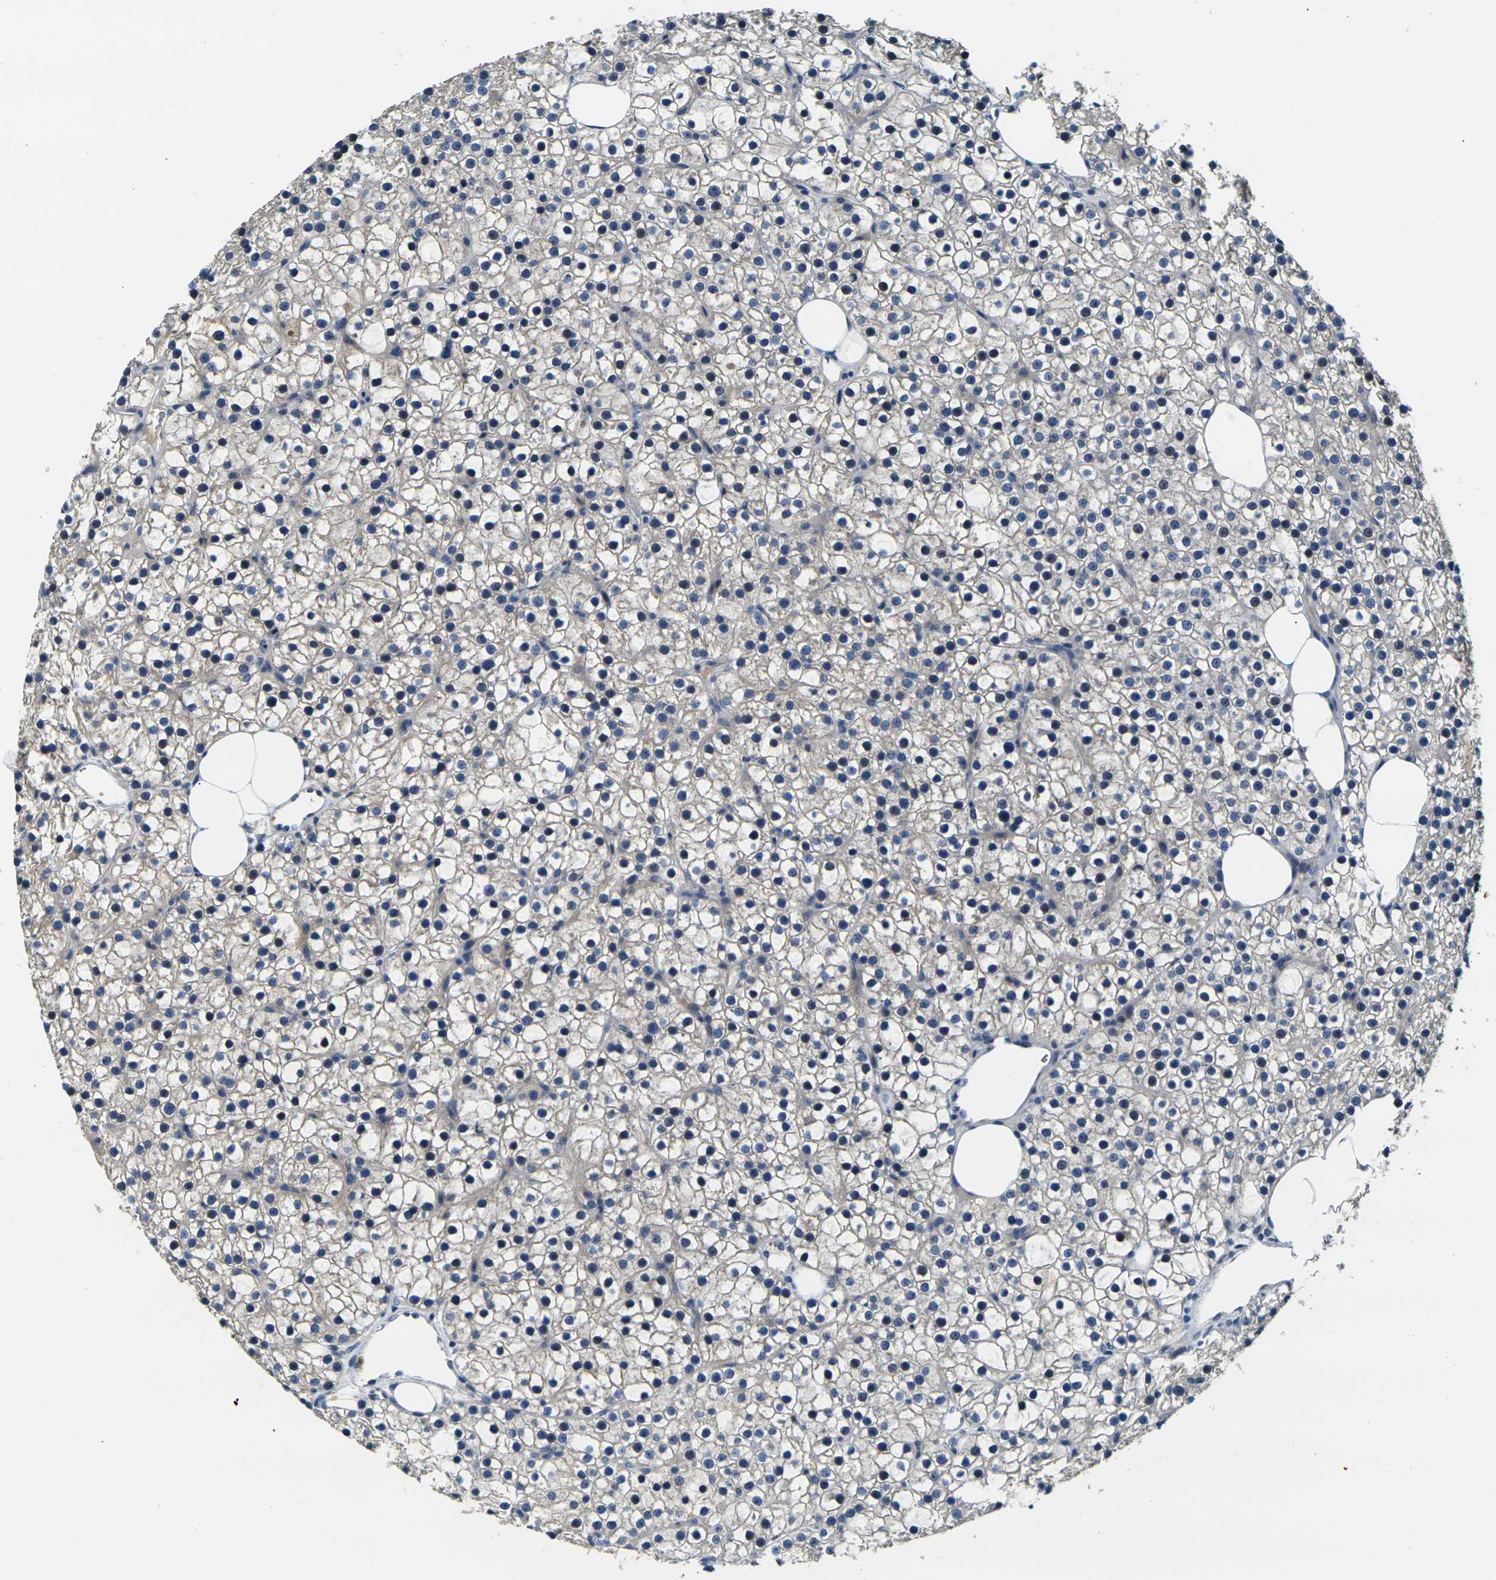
{"staining": {"intensity": "negative", "quantity": "none", "location": "none"}, "tissue": "parathyroid gland", "cell_type": "Glandular cells", "image_type": "normal", "snomed": [{"axis": "morphology", "description": "Normal tissue, NOS"}, {"axis": "morphology", "description": "Adenoma, NOS"}, {"axis": "topography", "description": "Parathyroid gland"}], "caption": "Immunohistochemistry of normal parathyroid gland reveals no expression in glandular cells. (DAB IHC, high magnification).", "gene": "SHISAL2B", "patient": {"sex": "female", "age": 70}}